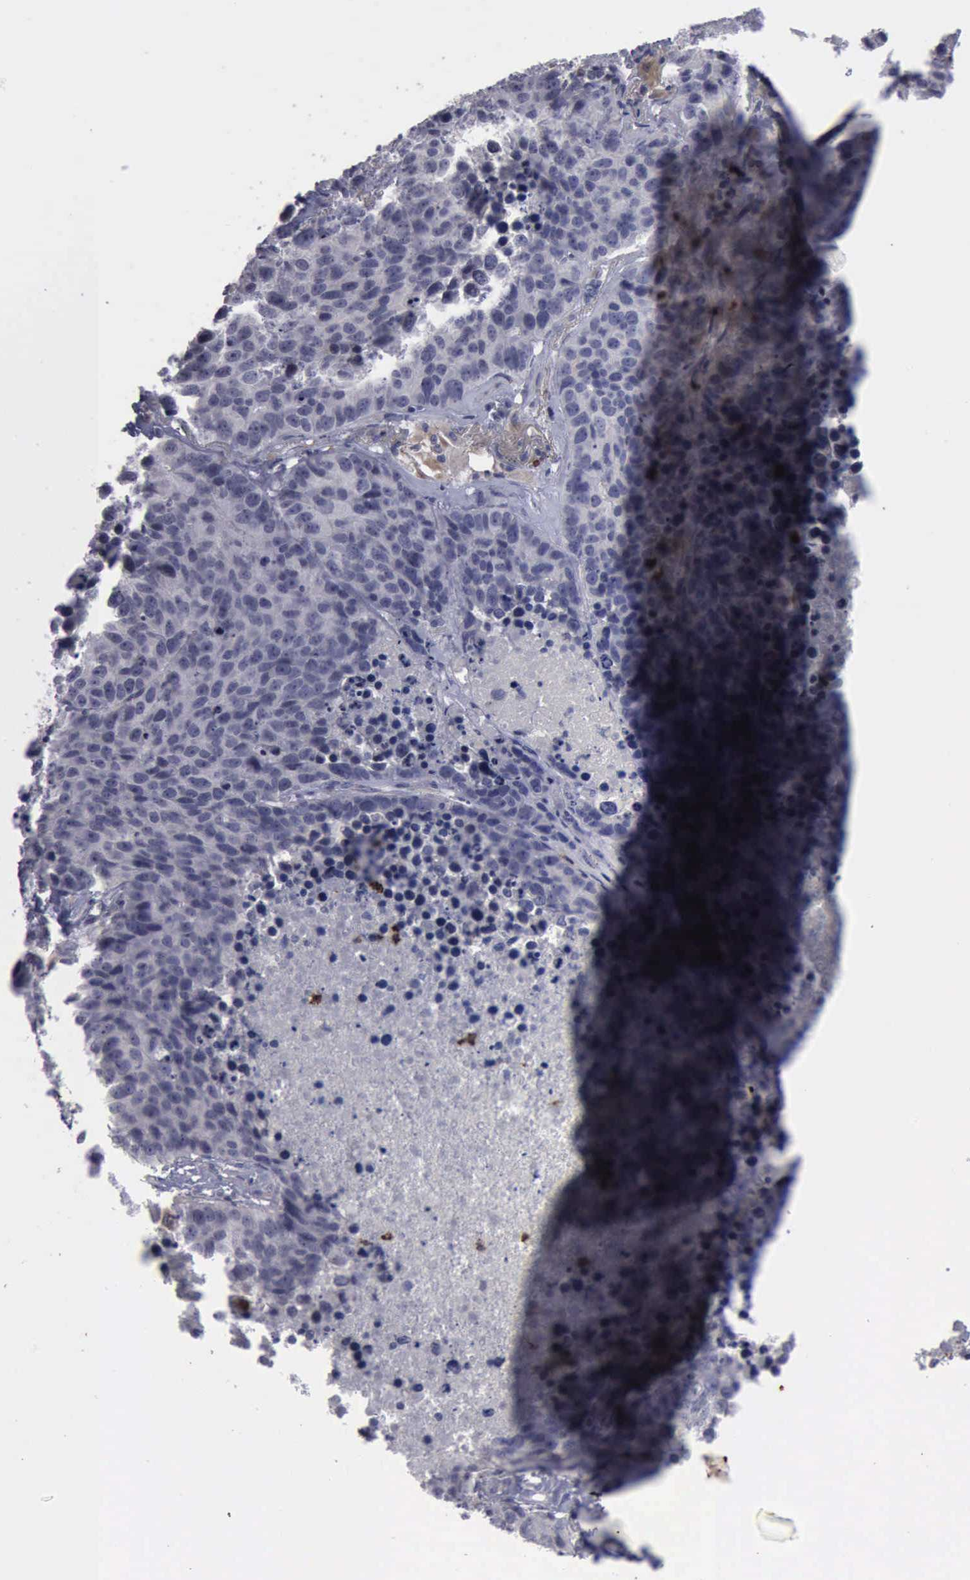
{"staining": {"intensity": "negative", "quantity": "none", "location": "none"}, "tissue": "lung cancer", "cell_type": "Tumor cells", "image_type": "cancer", "snomed": [{"axis": "morphology", "description": "Carcinoid, malignant, NOS"}, {"axis": "topography", "description": "Lung"}], "caption": "Lung cancer (malignant carcinoid) stained for a protein using immunohistochemistry (IHC) displays no staining tumor cells.", "gene": "MMP9", "patient": {"sex": "male", "age": 60}}